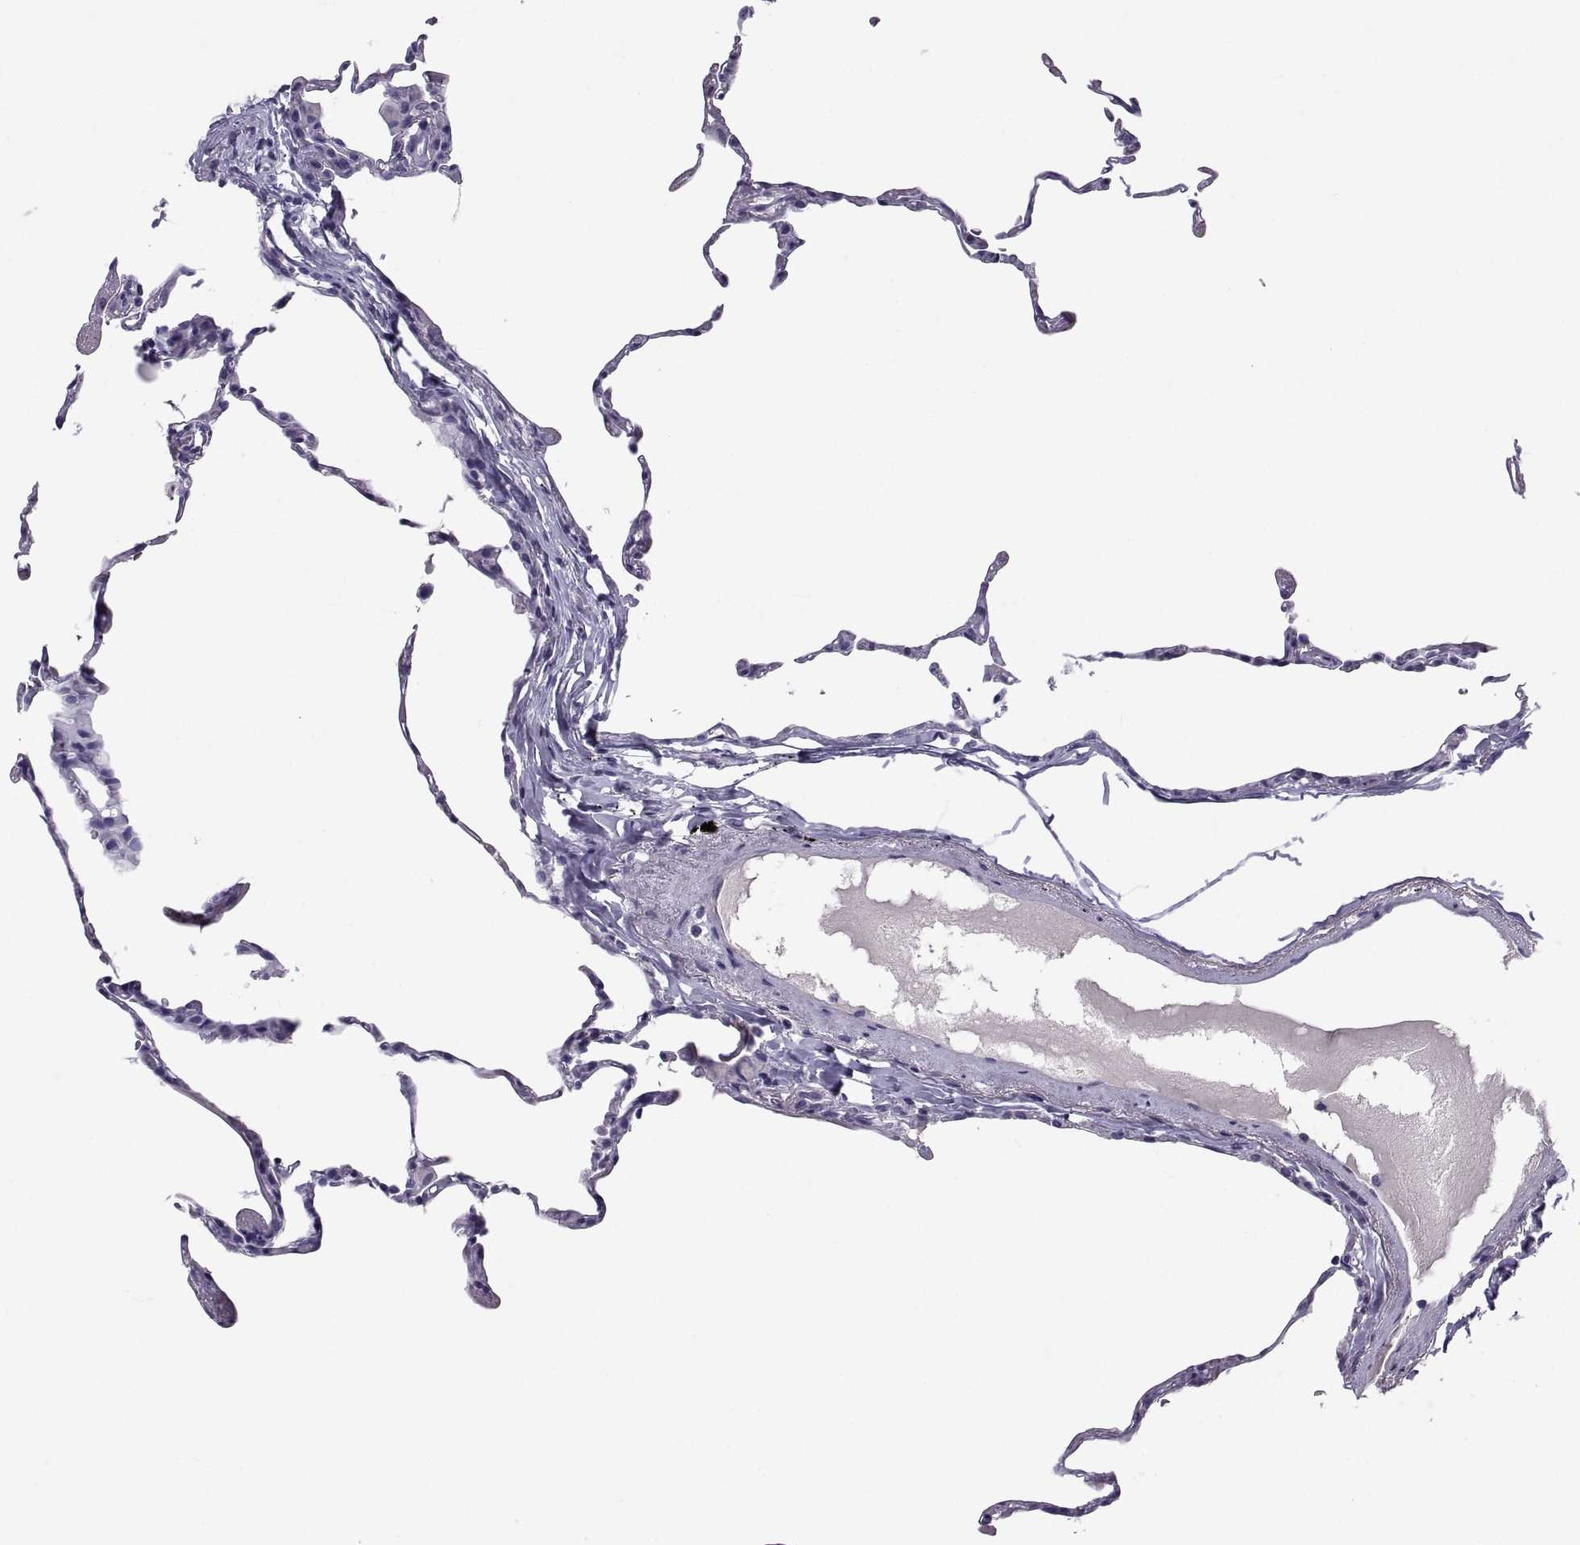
{"staining": {"intensity": "negative", "quantity": "none", "location": "none"}, "tissue": "lung", "cell_type": "Alveolar cells", "image_type": "normal", "snomed": [{"axis": "morphology", "description": "Normal tissue, NOS"}, {"axis": "topography", "description": "Lung"}], "caption": "High magnification brightfield microscopy of normal lung stained with DAB (3,3'-diaminobenzidine) (brown) and counterstained with hematoxylin (blue): alveolar cells show no significant staining.", "gene": "IGSF1", "patient": {"sex": "female", "age": 57}}